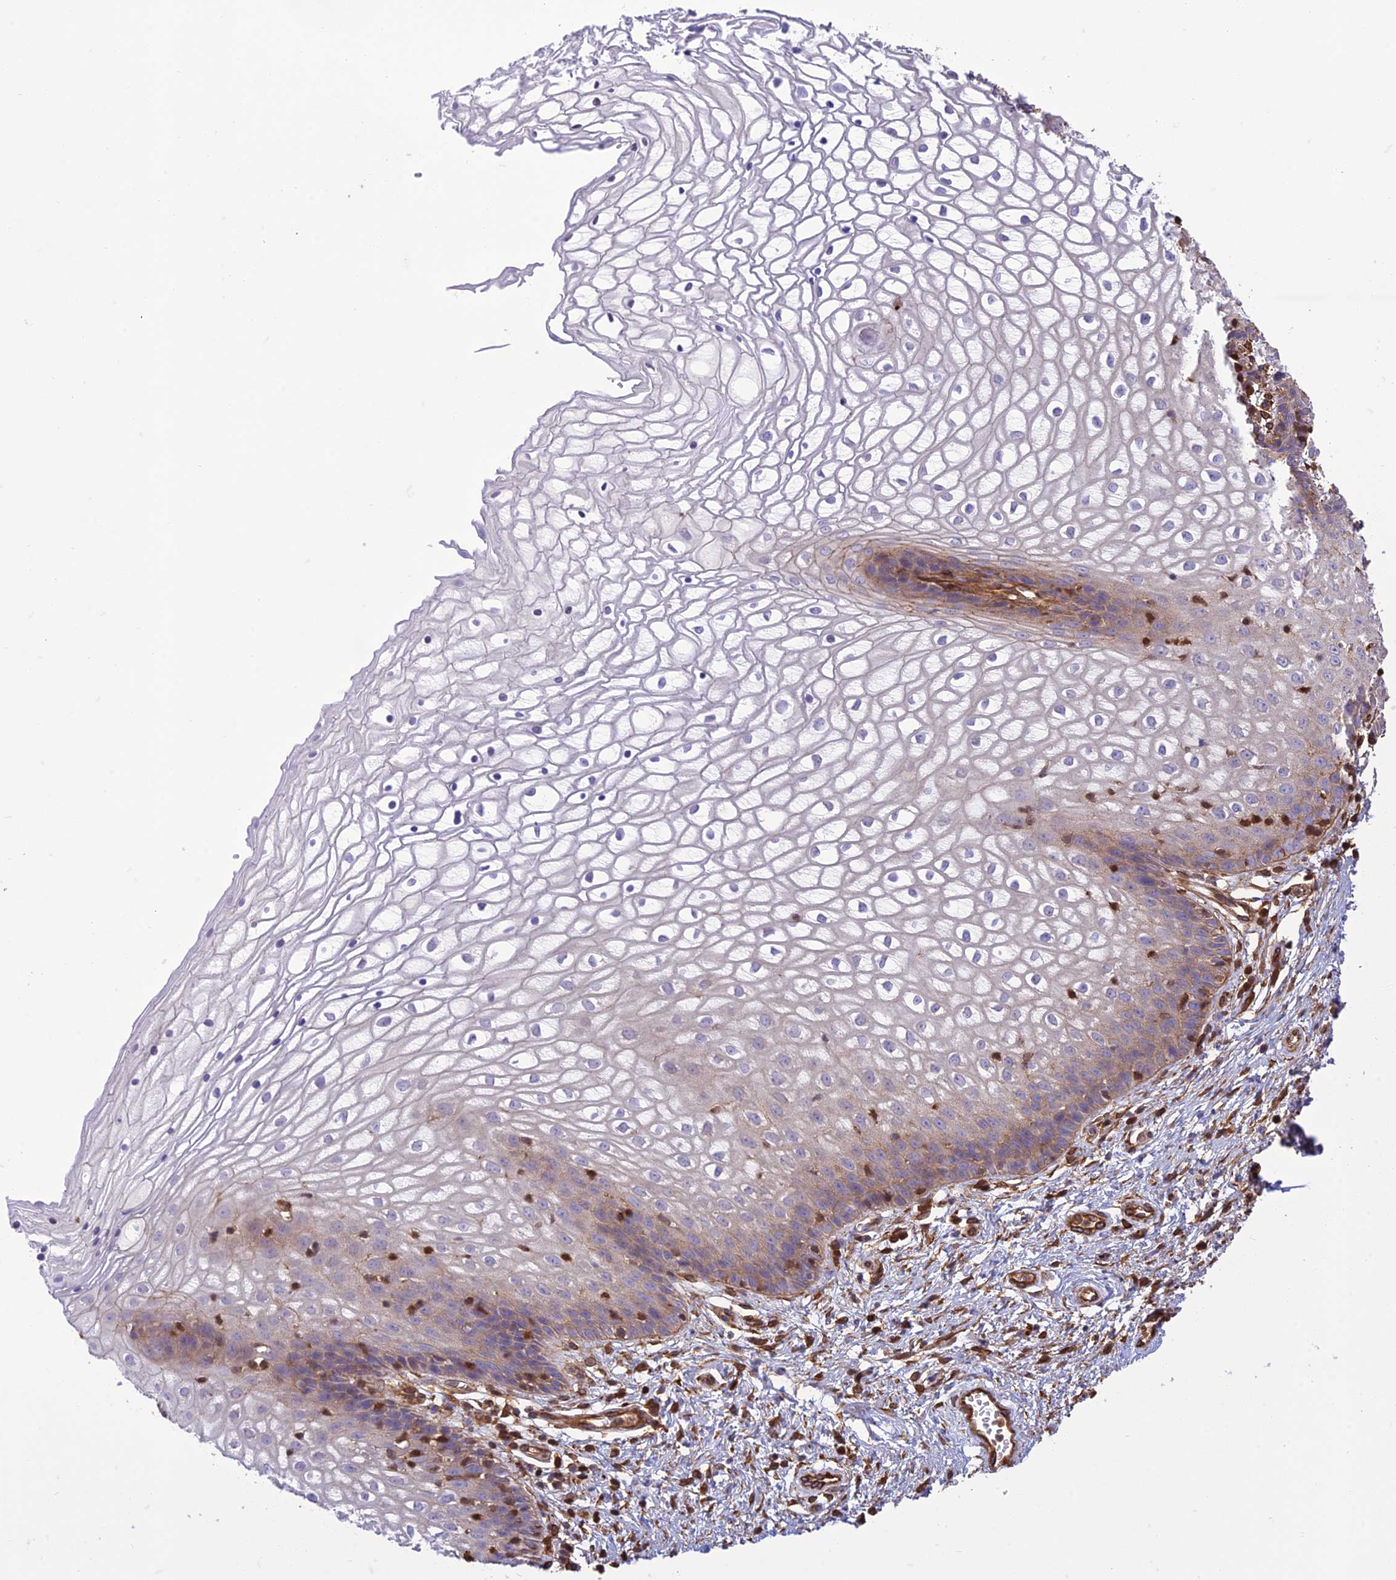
{"staining": {"intensity": "weak", "quantity": "25%-75%", "location": "cytoplasmic/membranous"}, "tissue": "vagina", "cell_type": "Squamous epithelial cells", "image_type": "normal", "snomed": [{"axis": "morphology", "description": "Normal tissue, NOS"}, {"axis": "topography", "description": "Vagina"}], "caption": "Vagina stained with a protein marker reveals weak staining in squamous epithelial cells.", "gene": "HPSE2", "patient": {"sex": "female", "age": 34}}